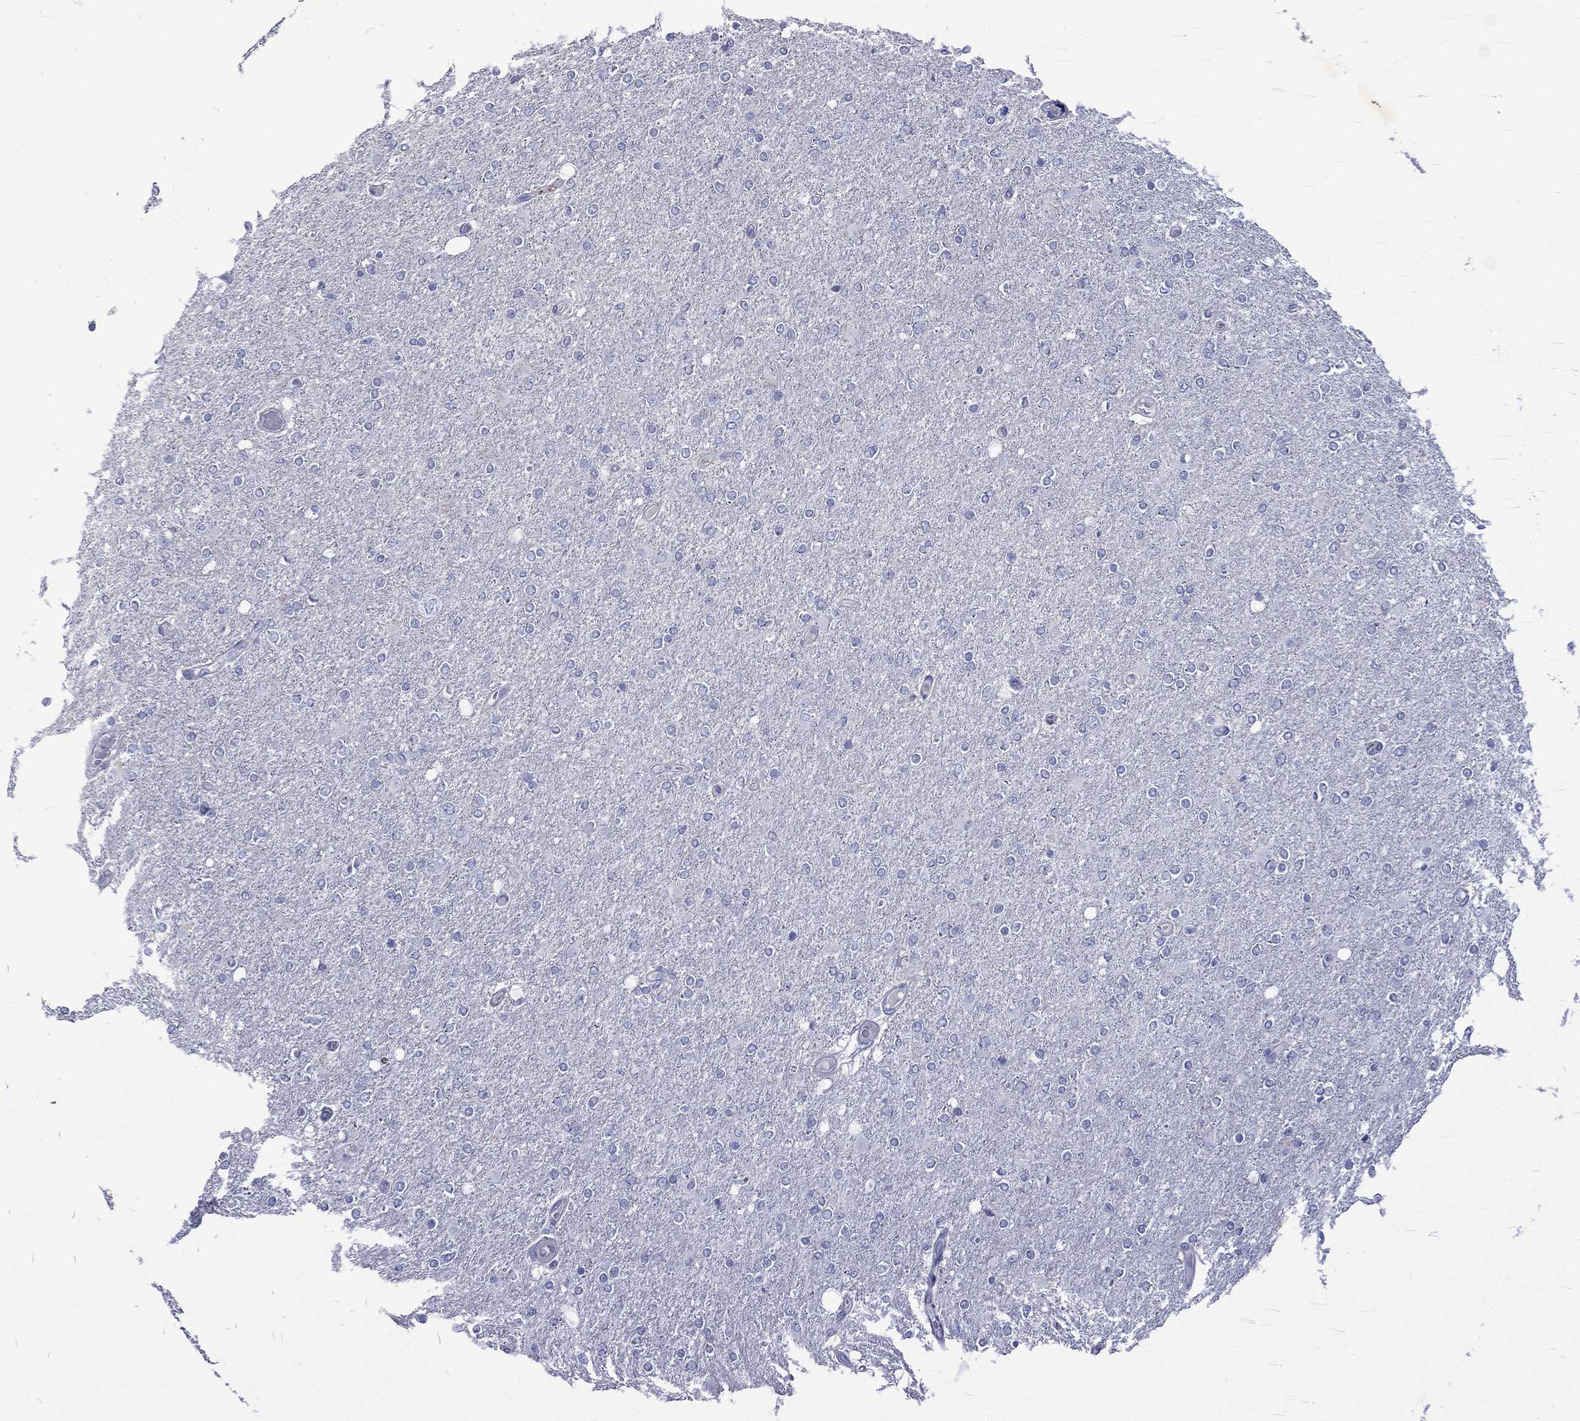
{"staining": {"intensity": "negative", "quantity": "none", "location": "none"}, "tissue": "glioma", "cell_type": "Tumor cells", "image_type": "cancer", "snomed": [{"axis": "morphology", "description": "Glioma, malignant, High grade"}, {"axis": "topography", "description": "Cerebral cortex"}], "caption": "This is an immunohistochemistry micrograph of glioma. There is no positivity in tumor cells.", "gene": "ELANE", "patient": {"sex": "male", "age": 70}}